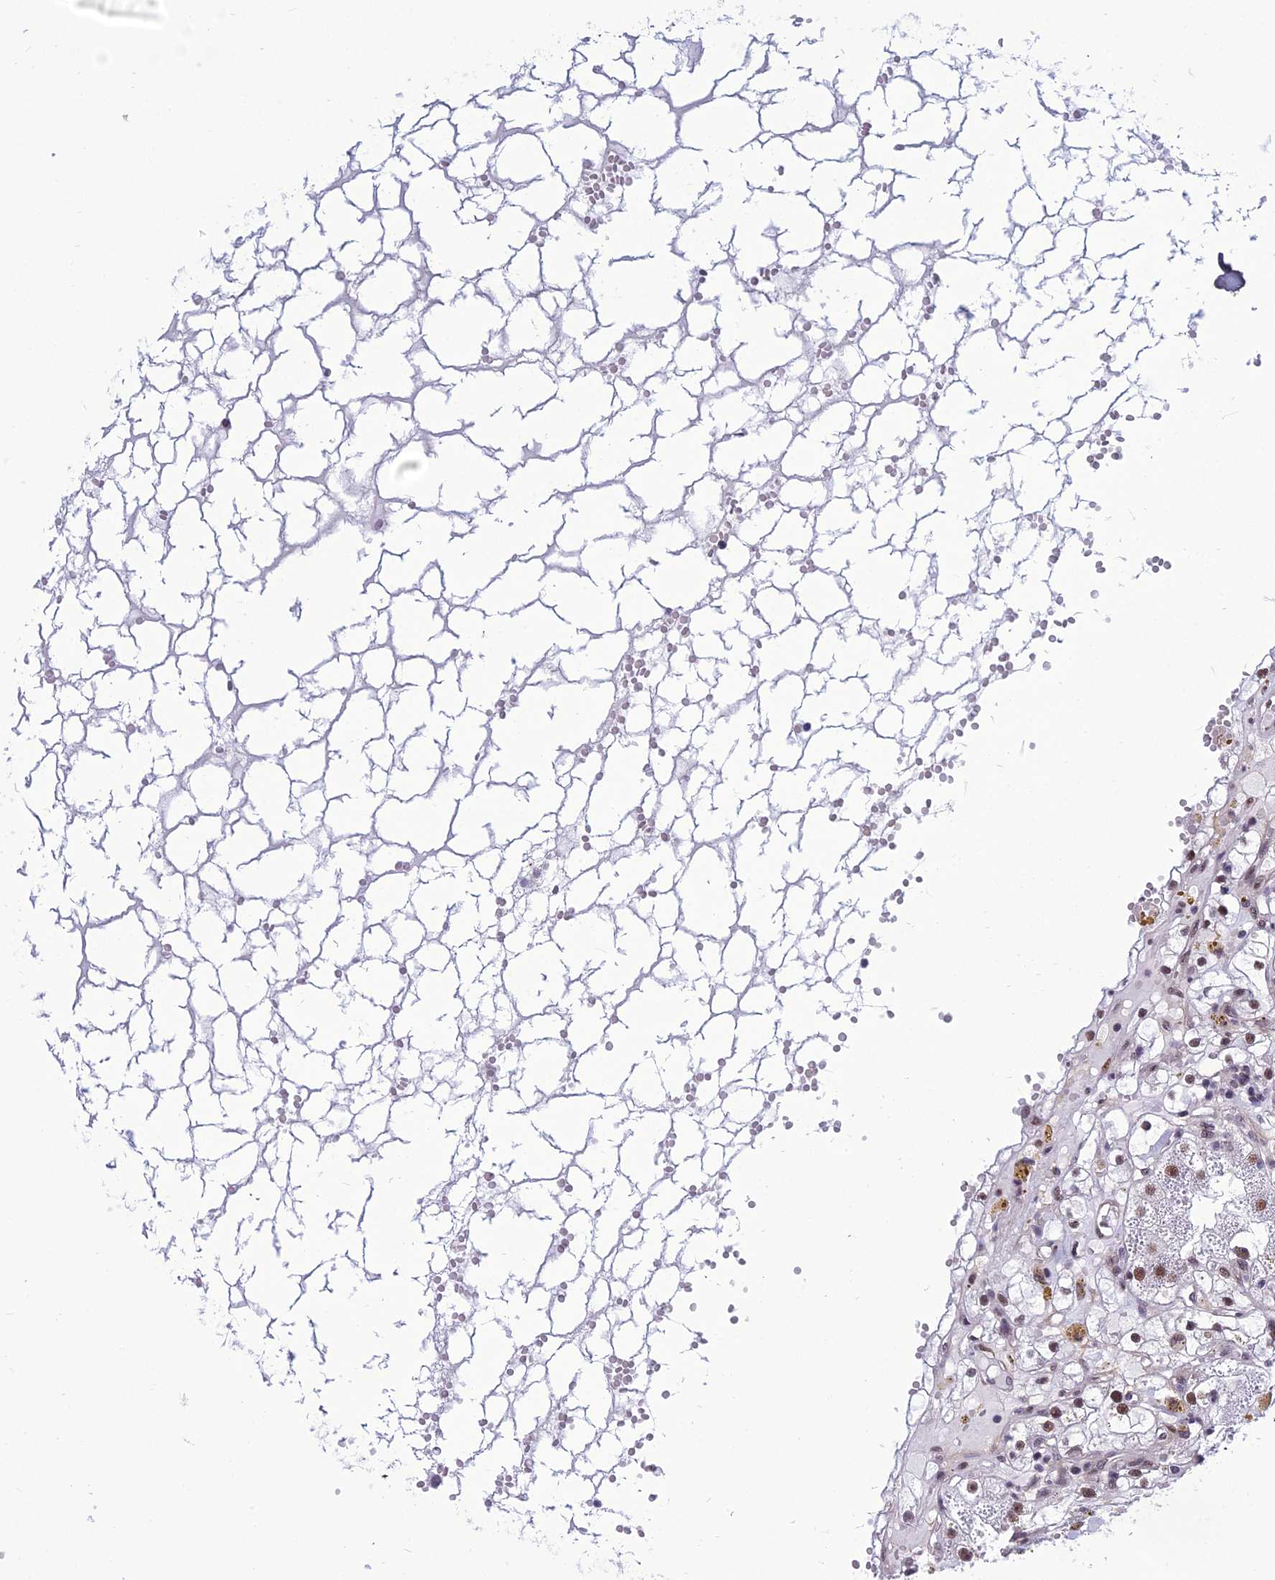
{"staining": {"intensity": "moderate", "quantity": "25%-75%", "location": "nuclear"}, "tissue": "renal cancer", "cell_type": "Tumor cells", "image_type": "cancer", "snomed": [{"axis": "morphology", "description": "Adenocarcinoma, NOS"}, {"axis": "topography", "description": "Kidney"}], "caption": "Approximately 25%-75% of tumor cells in adenocarcinoma (renal) display moderate nuclear protein expression as visualized by brown immunohistochemical staining.", "gene": "RSRC1", "patient": {"sex": "male", "age": 56}}